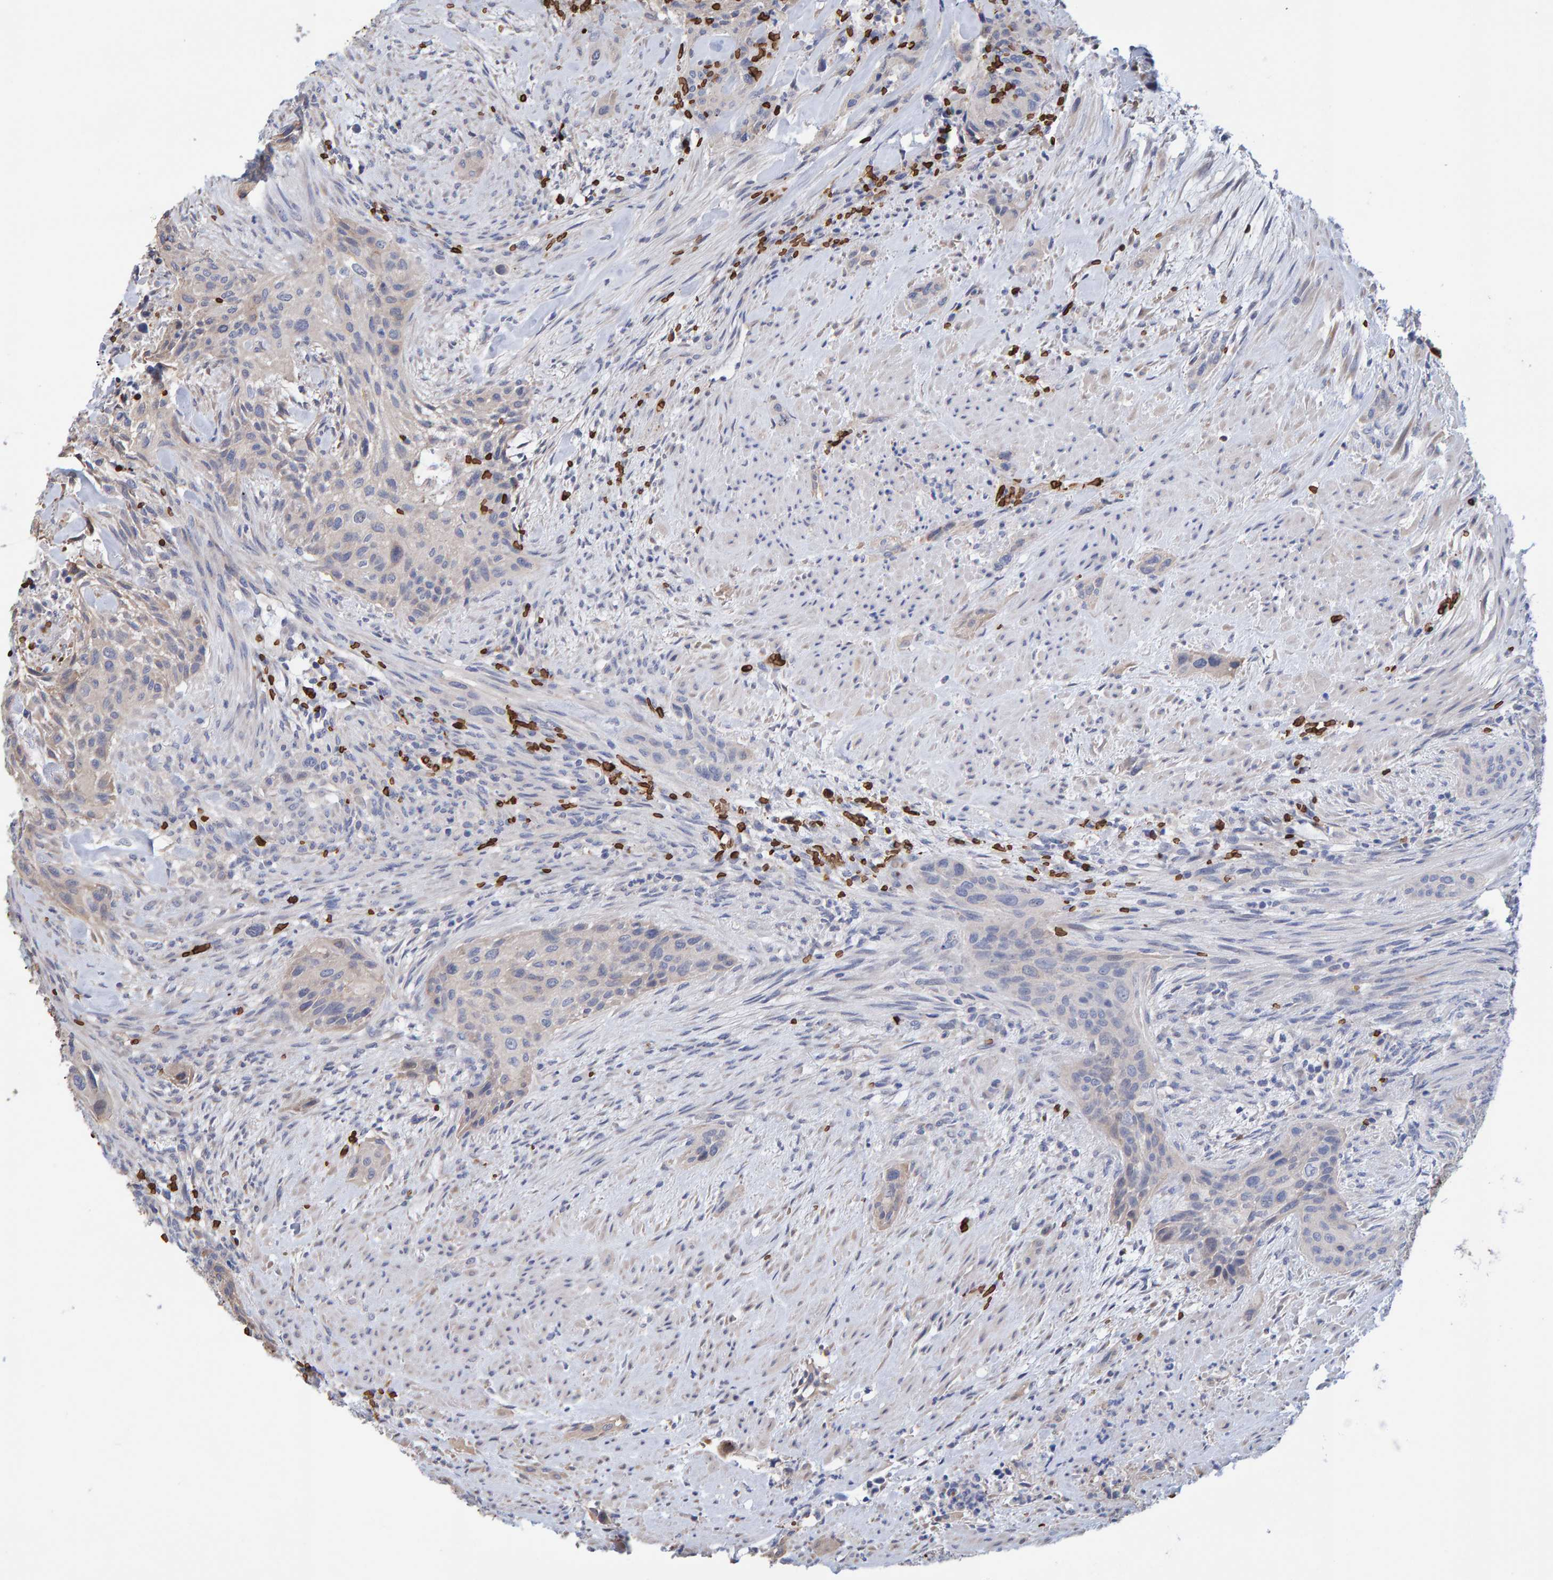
{"staining": {"intensity": "weak", "quantity": ">75%", "location": "cytoplasmic/membranous"}, "tissue": "urothelial cancer", "cell_type": "Tumor cells", "image_type": "cancer", "snomed": [{"axis": "morphology", "description": "Urothelial carcinoma, High grade"}, {"axis": "topography", "description": "Urinary bladder"}], "caption": "A high-resolution micrograph shows immunohistochemistry staining of high-grade urothelial carcinoma, which shows weak cytoplasmic/membranous staining in approximately >75% of tumor cells.", "gene": "VPS9D1", "patient": {"sex": "male", "age": 35}}